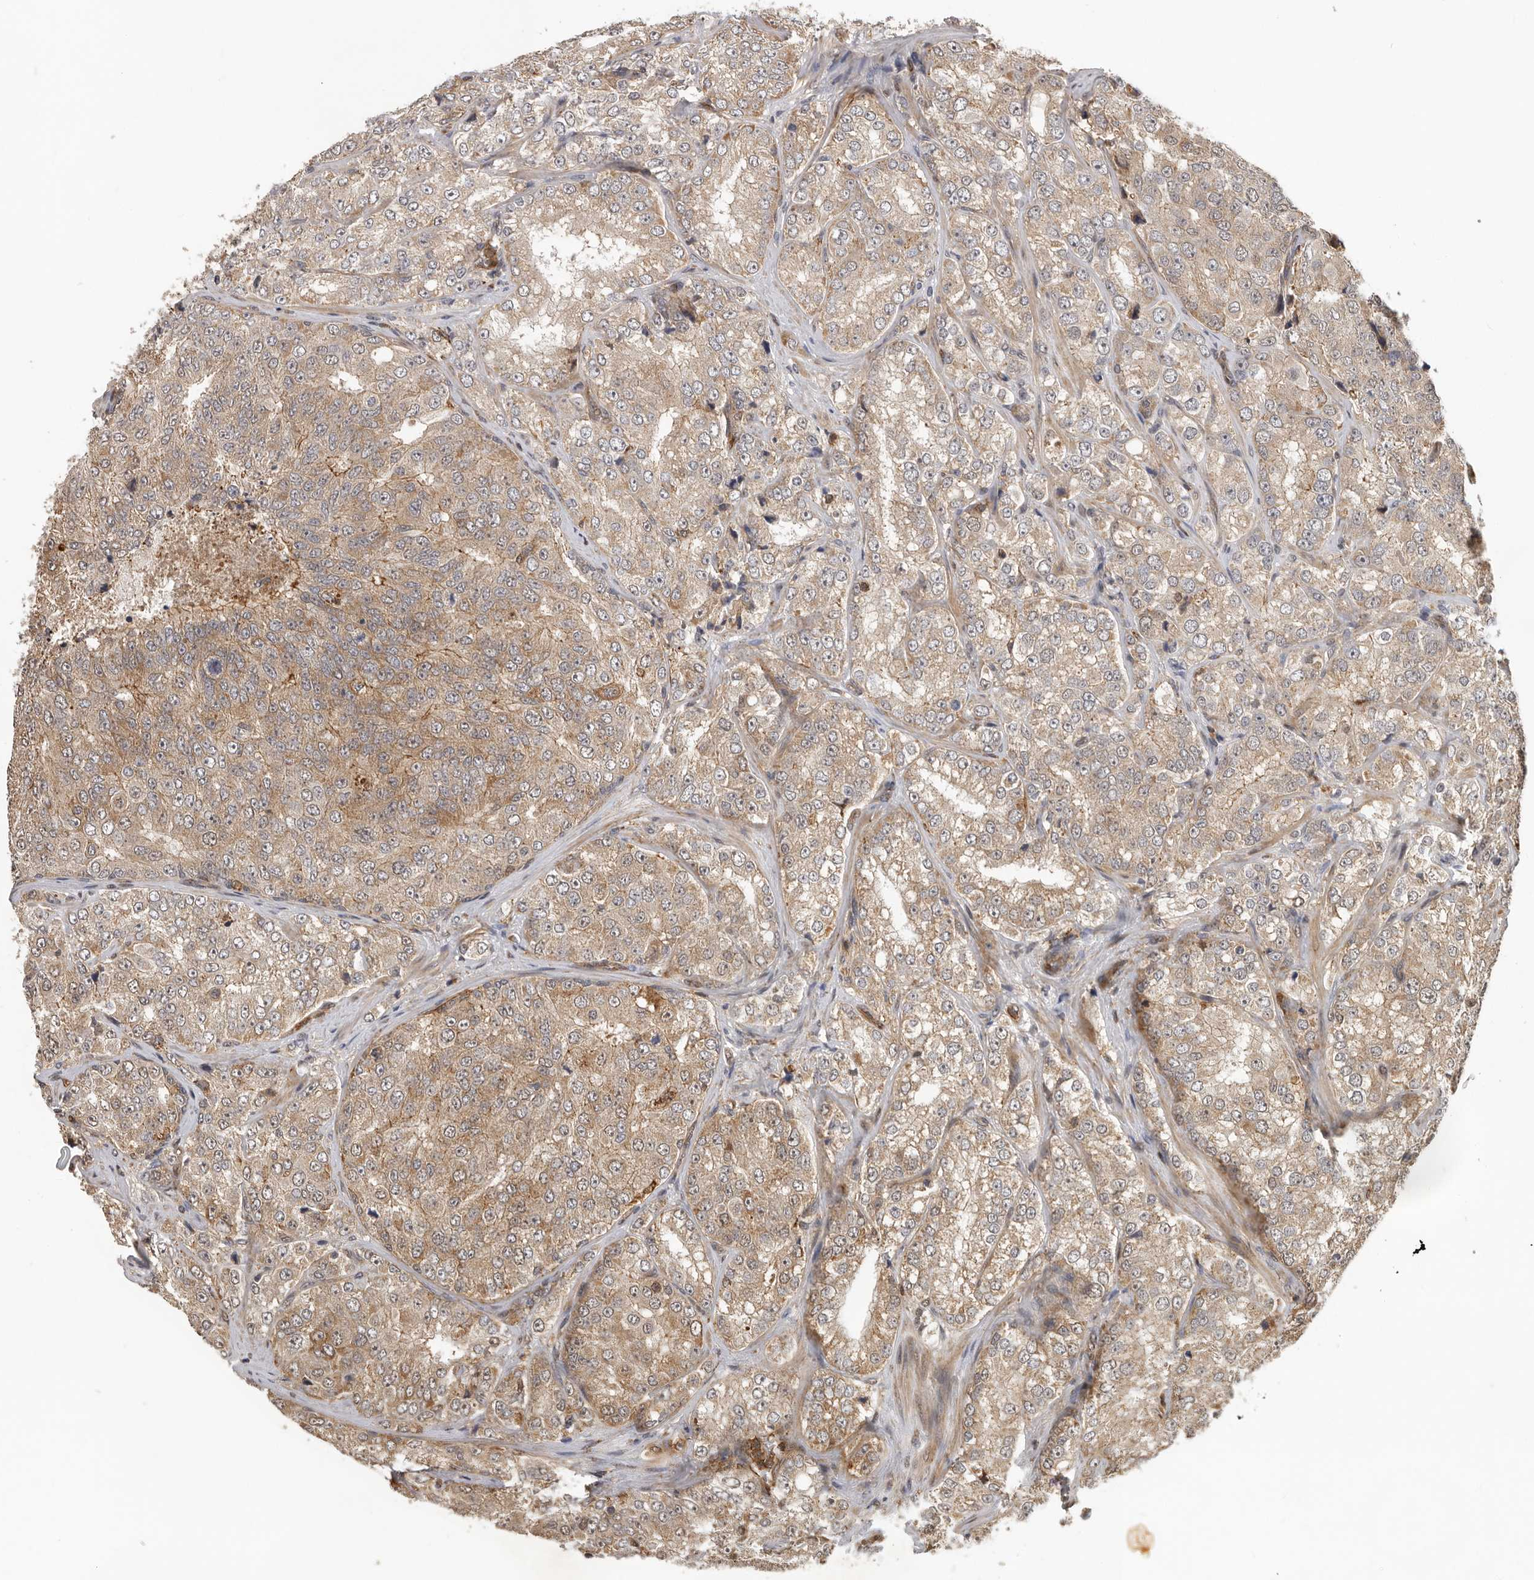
{"staining": {"intensity": "moderate", "quantity": ">75%", "location": "cytoplasmic/membranous"}, "tissue": "prostate cancer", "cell_type": "Tumor cells", "image_type": "cancer", "snomed": [{"axis": "morphology", "description": "Adenocarcinoma, High grade"}, {"axis": "topography", "description": "Prostate"}], "caption": "Immunohistochemical staining of human prostate cancer demonstrates moderate cytoplasmic/membranous protein staining in about >75% of tumor cells.", "gene": "RNF157", "patient": {"sex": "male", "age": 58}}